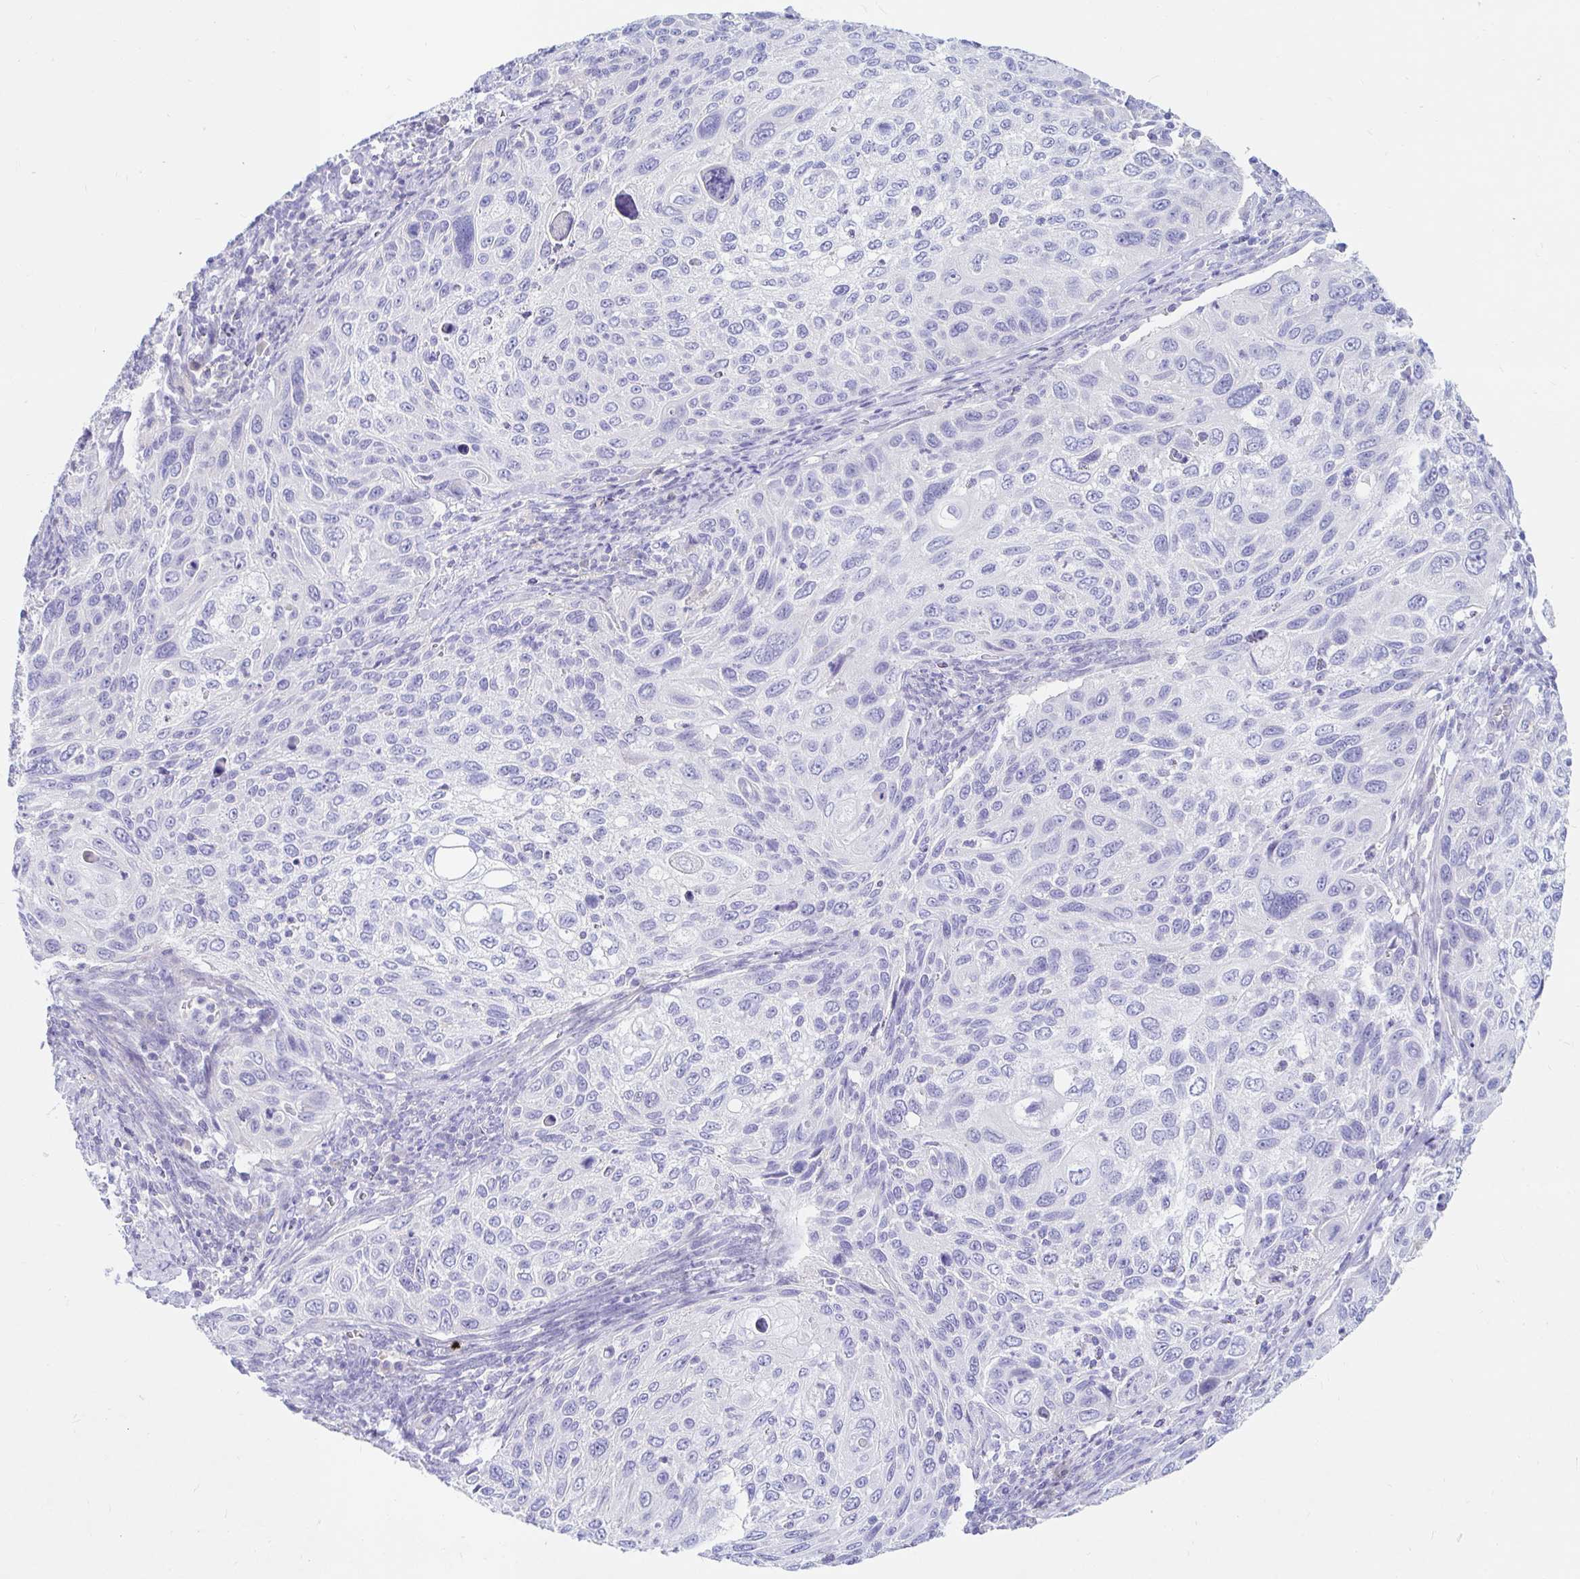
{"staining": {"intensity": "negative", "quantity": "none", "location": "none"}, "tissue": "cervical cancer", "cell_type": "Tumor cells", "image_type": "cancer", "snomed": [{"axis": "morphology", "description": "Squamous cell carcinoma, NOS"}, {"axis": "topography", "description": "Cervix"}], "caption": "Protein analysis of squamous cell carcinoma (cervical) exhibits no significant expression in tumor cells.", "gene": "NR2E1", "patient": {"sex": "female", "age": 70}}